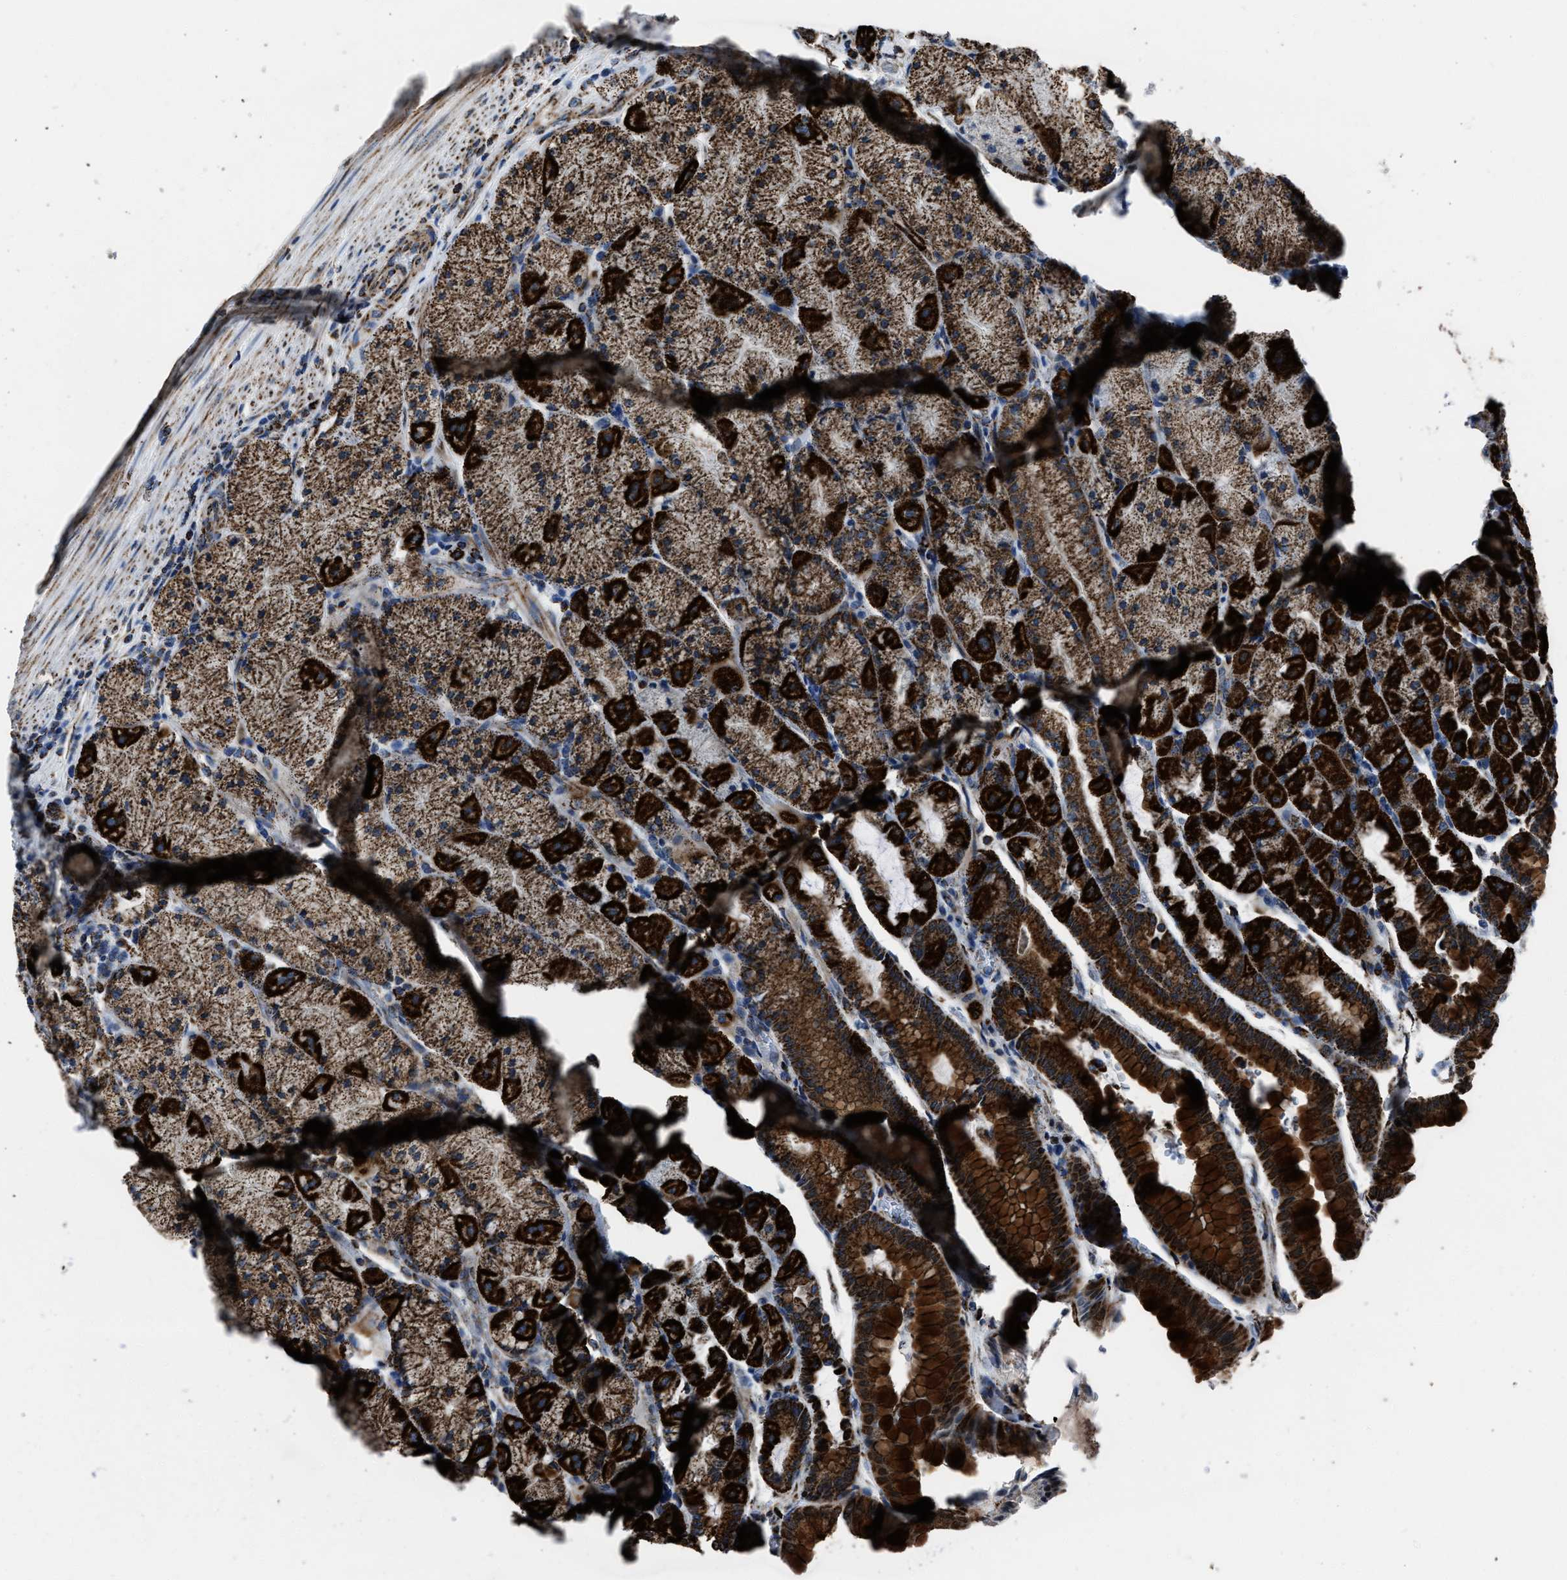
{"staining": {"intensity": "strong", "quantity": ">75%", "location": "cytoplasmic/membranous"}, "tissue": "stomach", "cell_type": "Glandular cells", "image_type": "normal", "snomed": [{"axis": "morphology", "description": "Normal tissue, NOS"}, {"axis": "morphology", "description": "Carcinoid, malignant, NOS"}, {"axis": "topography", "description": "Stomach, upper"}], "caption": "Immunohistochemistry staining of normal stomach, which reveals high levels of strong cytoplasmic/membranous staining in approximately >75% of glandular cells indicating strong cytoplasmic/membranous protein expression. The staining was performed using DAB (brown) for protein detection and nuclei were counterstained in hematoxylin (blue).", "gene": "NSD3", "patient": {"sex": "male", "age": 39}}